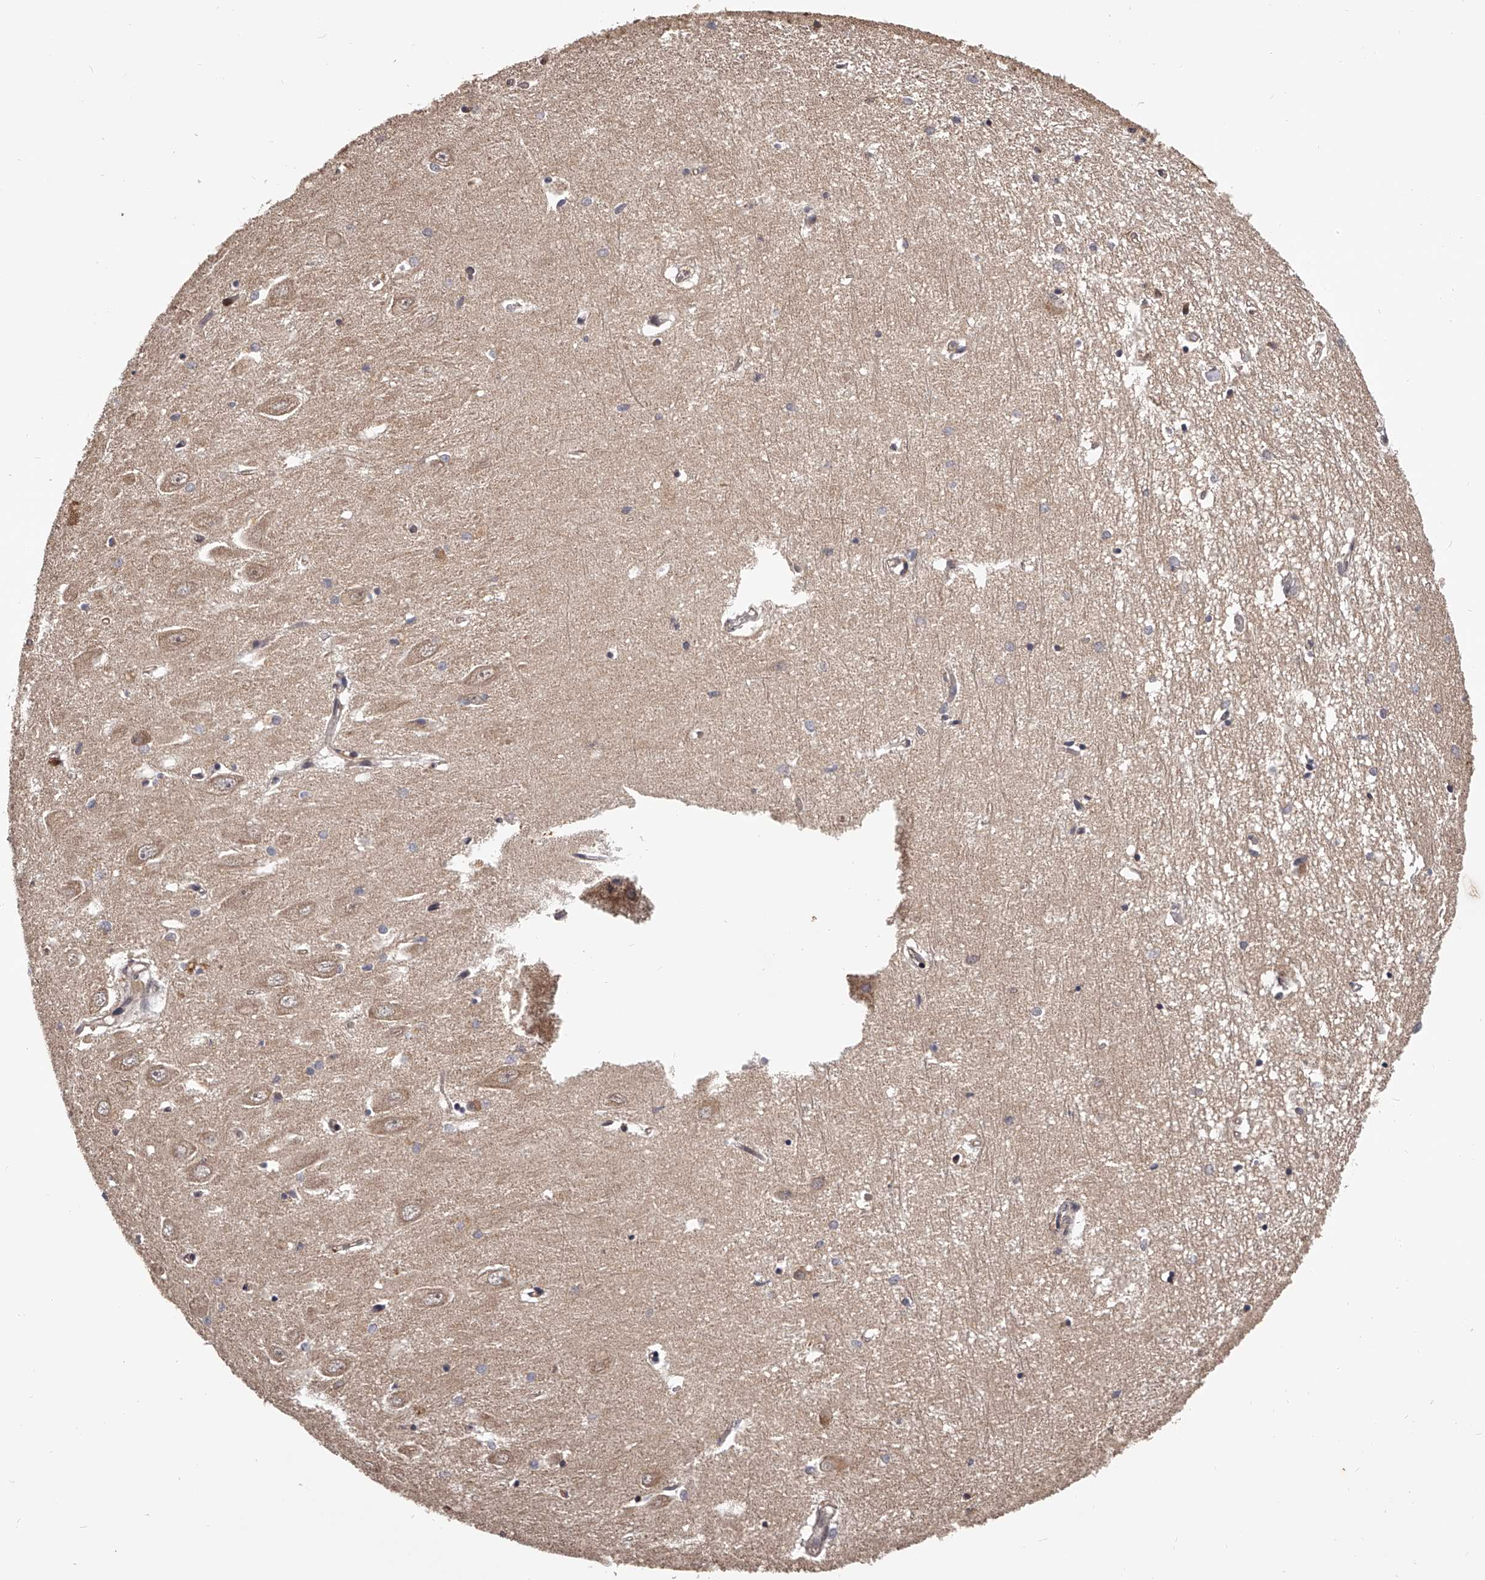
{"staining": {"intensity": "negative", "quantity": "none", "location": "none"}, "tissue": "hippocampus", "cell_type": "Glial cells", "image_type": "normal", "snomed": [{"axis": "morphology", "description": "Normal tissue, NOS"}, {"axis": "topography", "description": "Hippocampus"}], "caption": "Hippocampus stained for a protein using immunohistochemistry (IHC) displays no positivity glial cells.", "gene": "PFDN2", "patient": {"sex": "female", "age": 64}}